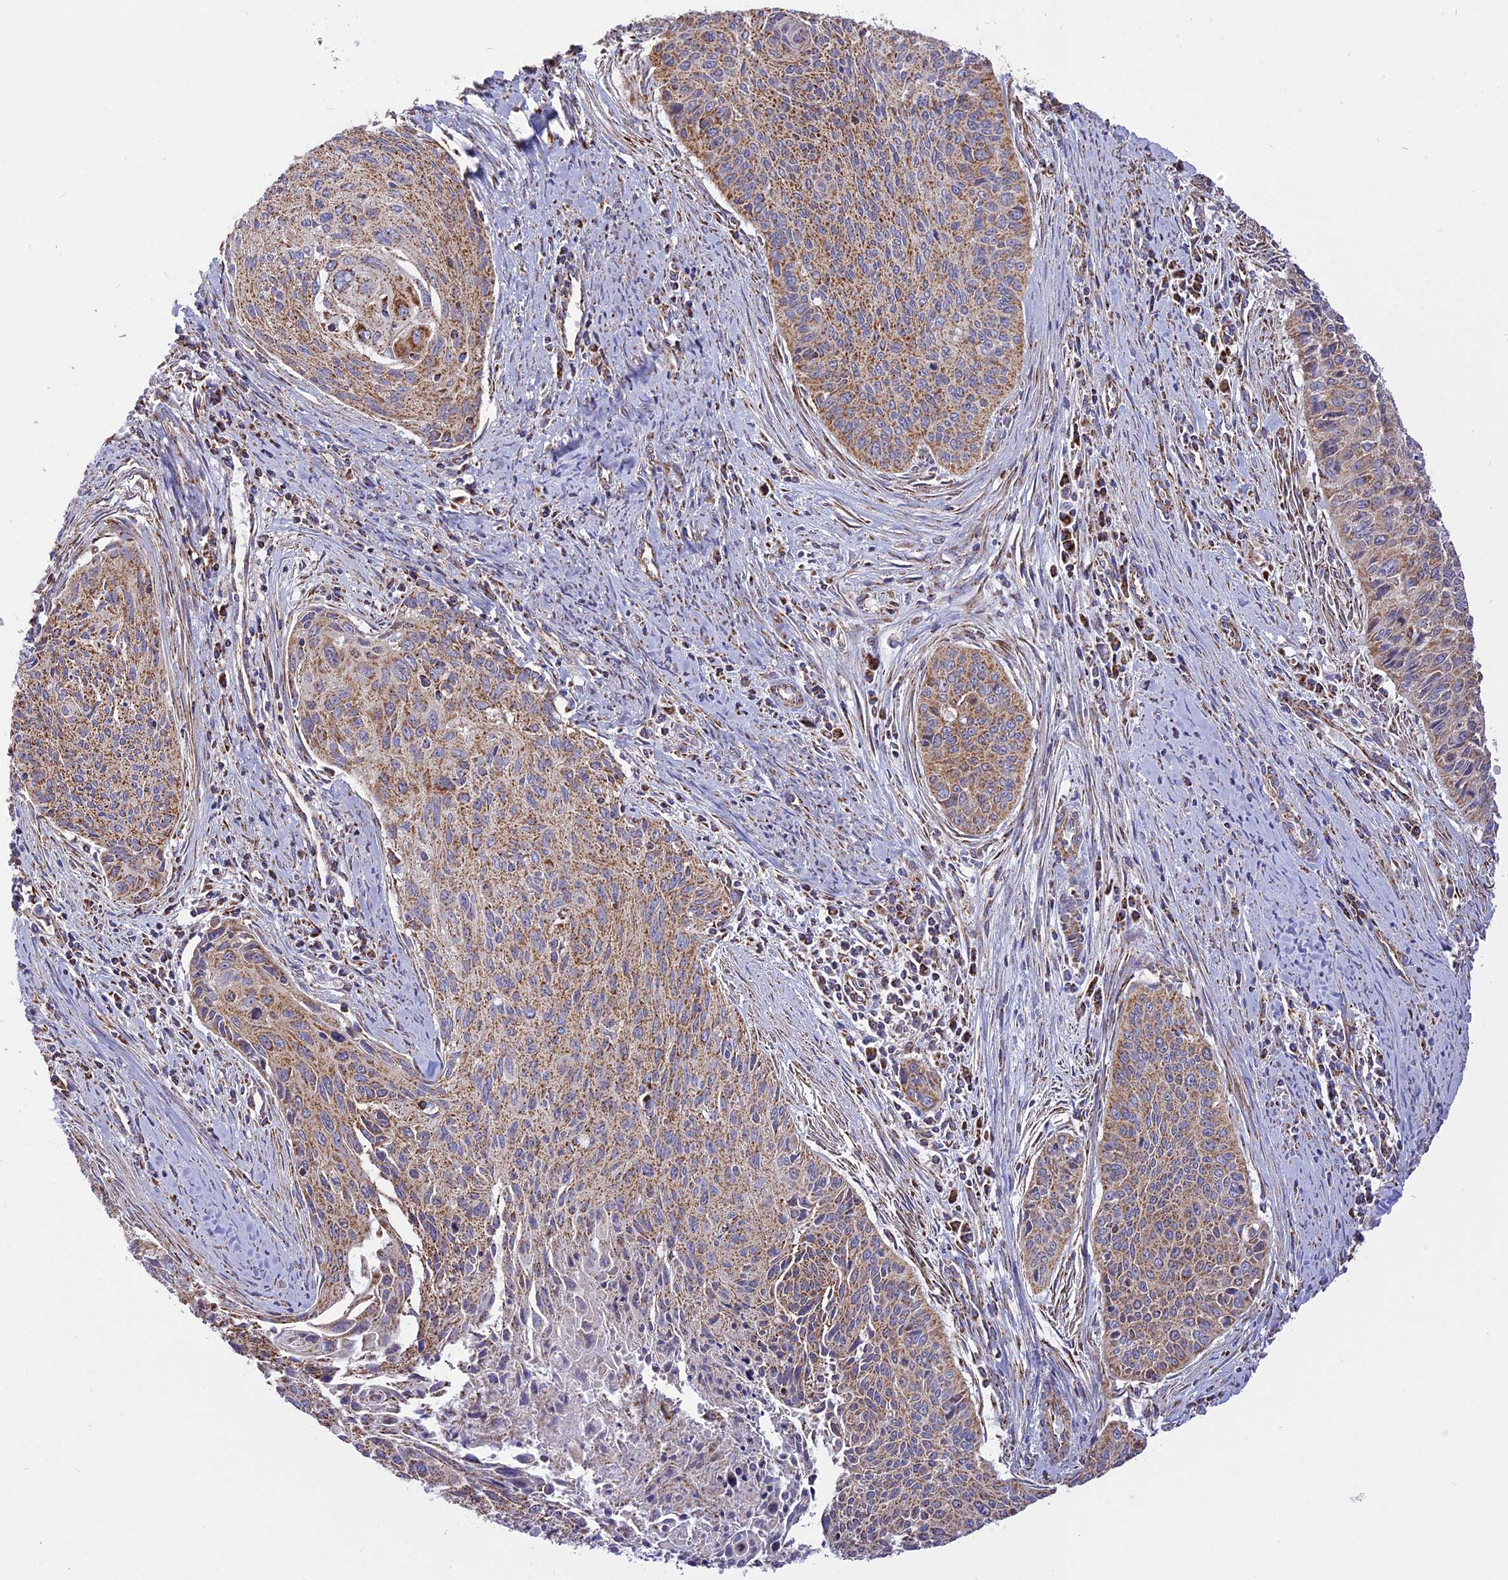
{"staining": {"intensity": "moderate", "quantity": ">75%", "location": "cytoplasmic/membranous"}, "tissue": "cervical cancer", "cell_type": "Tumor cells", "image_type": "cancer", "snomed": [{"axis": "morphology", "description": "Squamous cell carcinoma, NOS"}, {"axis": "topography", "description": "Cervix"}], "caption": "A brown stain labels moderate cytoplasmic/membranous expression of a protein in cervical squamous cell carcinoma tumor cells. Immunohistochemistry (ihc) stains the protein in brown and the nuclei are stained blue.", "gene": "TTC4", "patient": {"sex": "female", "age": 55}}